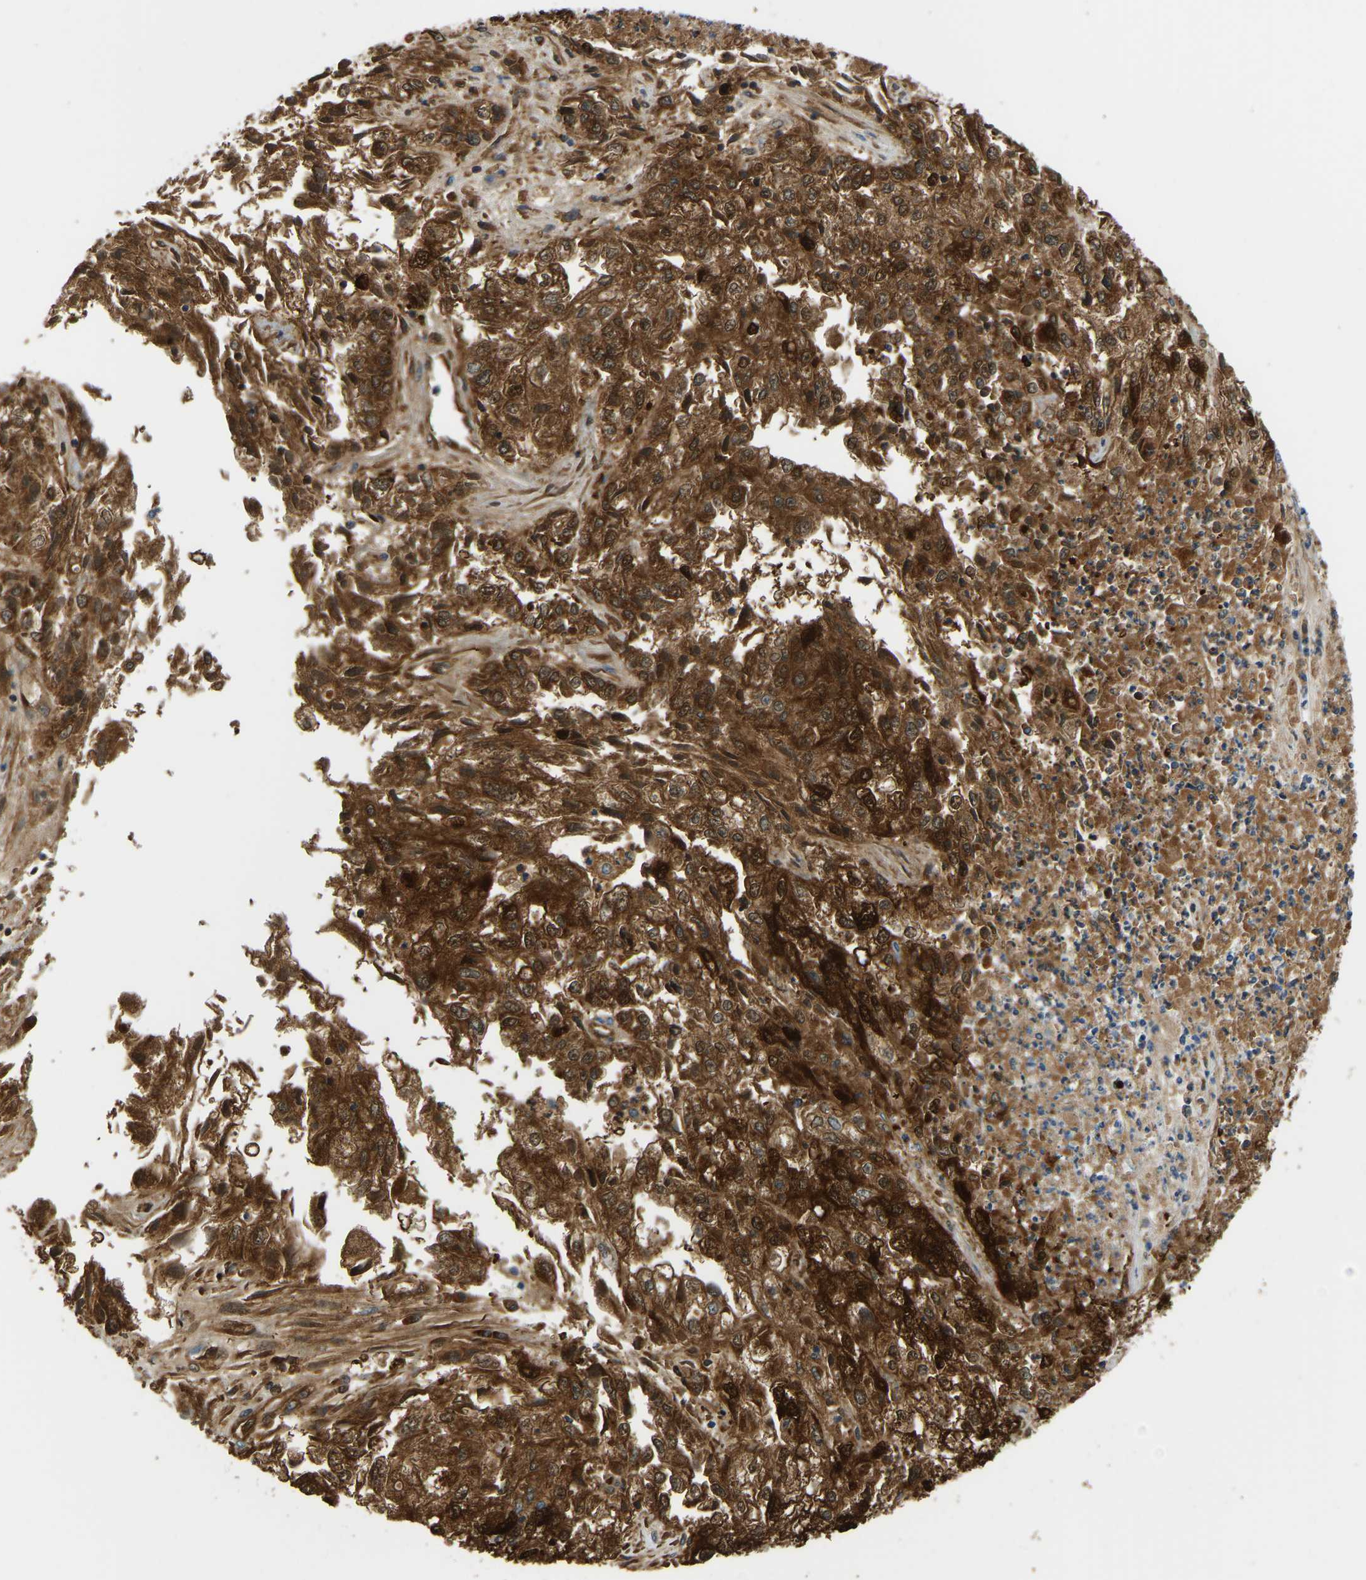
{"staining": {"intensity": "strong", "quantity": ">75%", "location": "cytoplasmic/membranous"}, "tissue": "endometrial cancer", "cell_type": "Tumor cells", "image_type": "cancer", "snomed": [{"axis": "morphology", "description": "Adenocarcinoma, NOS"}, {"axis": "topography", "description": "Endometrium"}], "caption": "A brown stain labels strong cytoplasmic/membranous staining of a protein in human endometrial cancer tumor cells. (DAB IHC, brown staining for protein, blue staining for nuclei).", "gene": "GDA", "patient": {"sex": "female", "age": 49}}